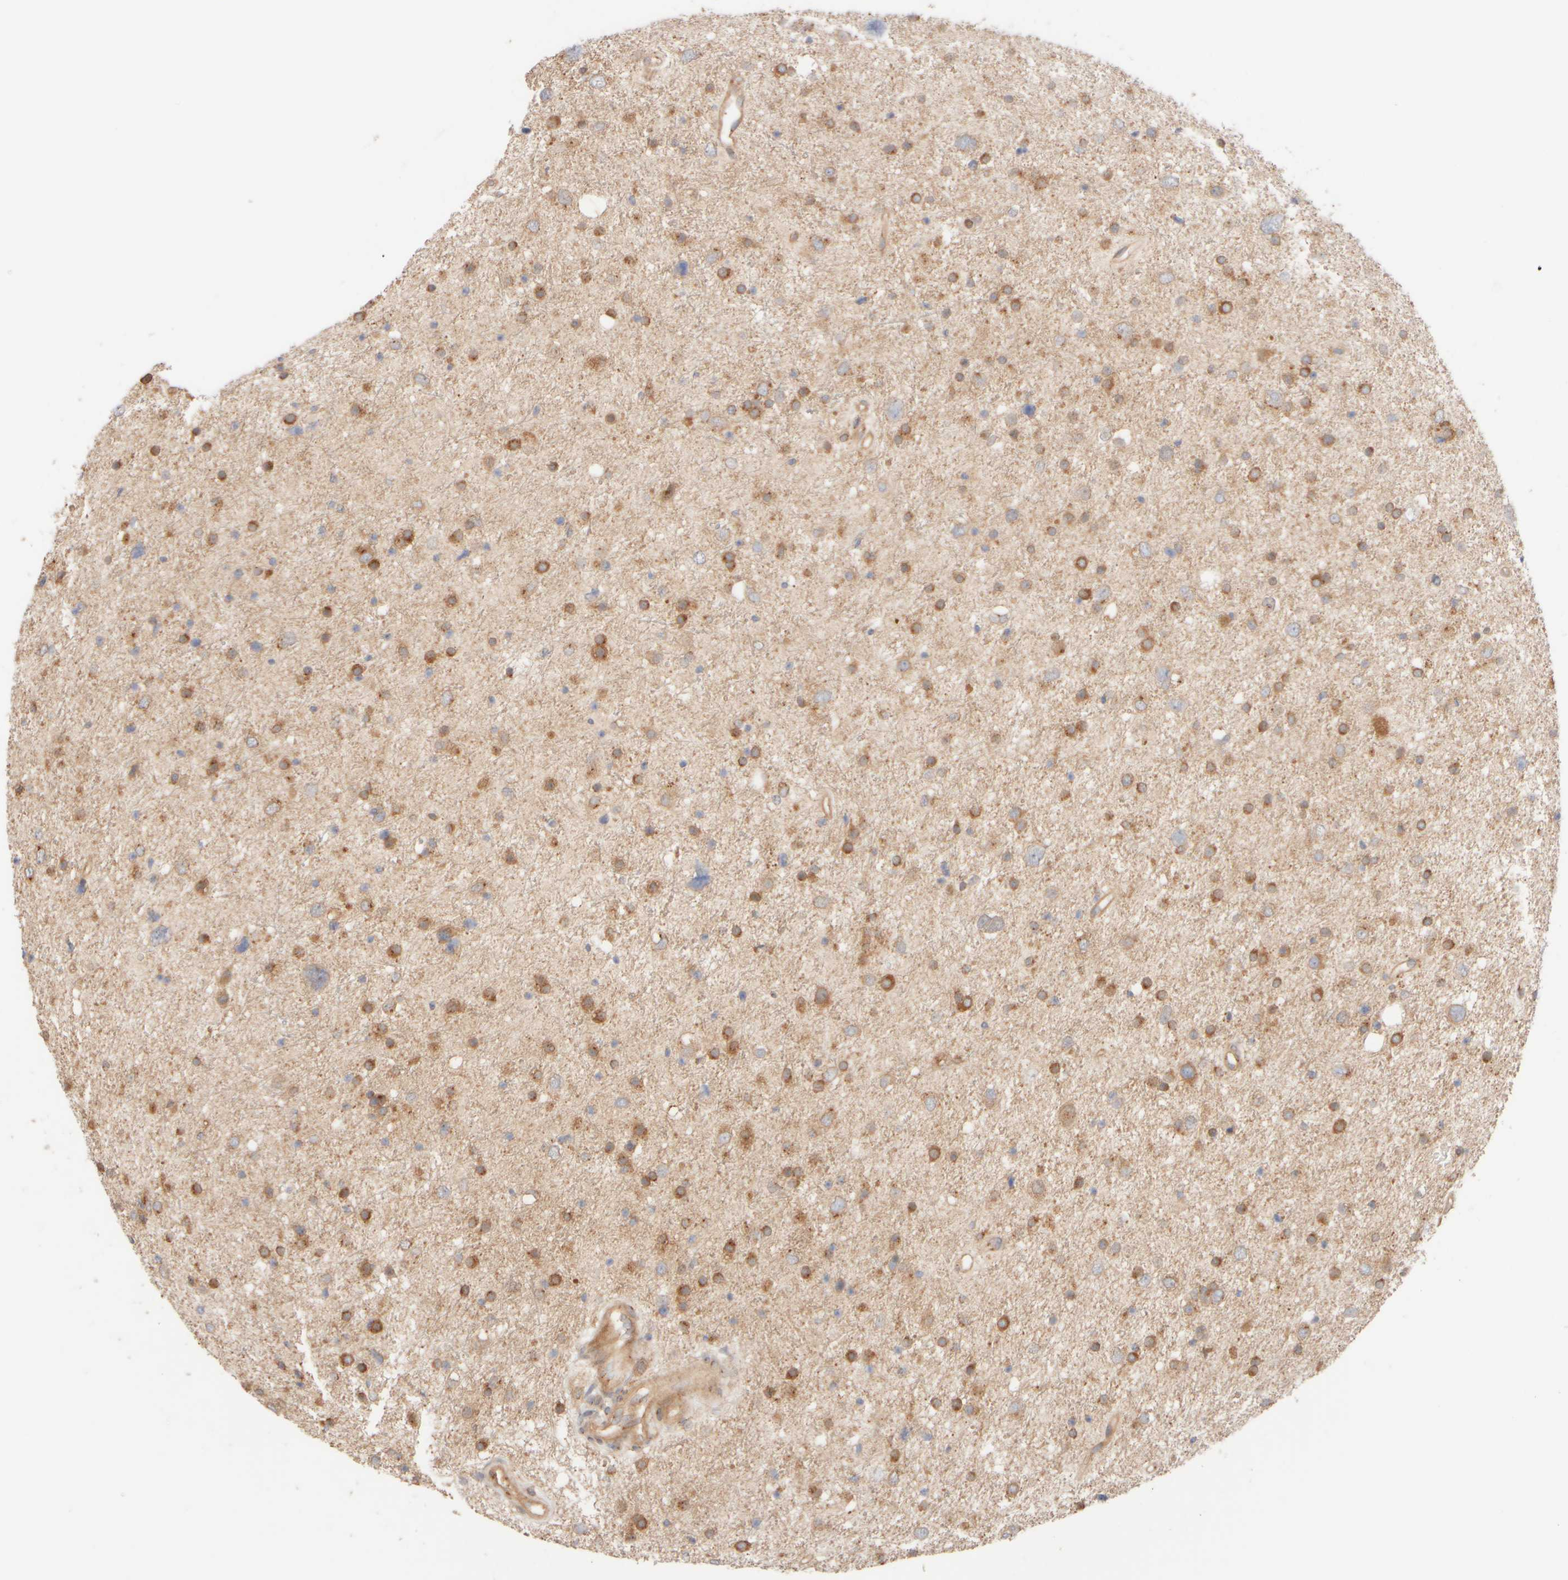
{"staining": {"intensity": "moderate", "quantity": ">75%", "location": "cytoplasmic/membranous"}, "tissue": "glioma", "cell_type": "Tumor cells", "image_type": "cancer", "snomed": [{"axis": "morphology", "description": "Glioma, malignant, Low grade"}, {"axis": "topography", "description": "Brain"}], "caption": "This is an image of immunohistochemistry staining of malignant low-grade glioma, which shows moderate expression in the cytoplasmic/membranous of tumor cells.", "gene": "RABEP1", "patient": {"sex": "female", "age": 37}}